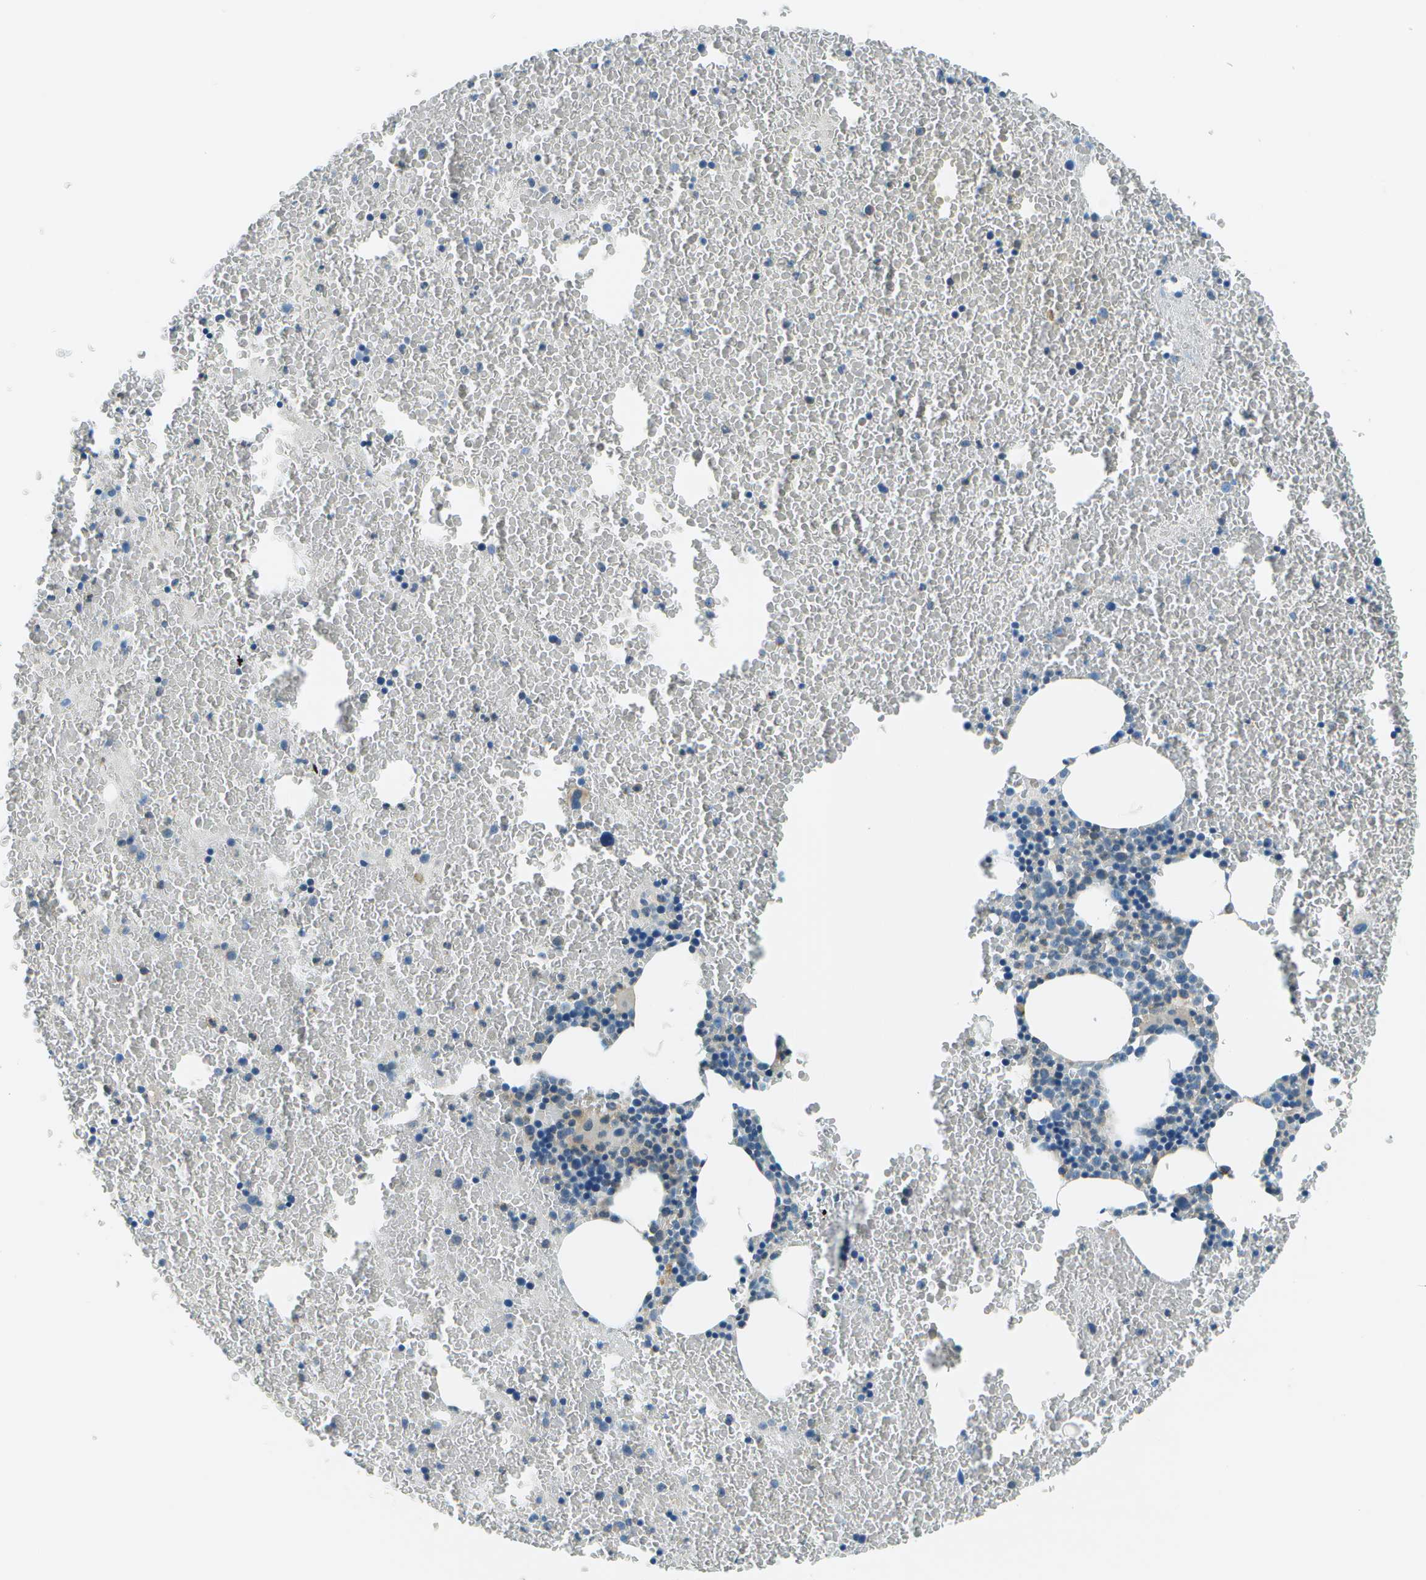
{"staining": {"intensity": "weak", "quantity": "<25%", "location": "cytoplasmic/membranous"}, "tissue": "bone marrow", "cell_type": "Hematopoietic cells", "image_type": "normal", "snomed": [{"axis": "morphology", "description": "Normal tissue, NOS"}, {"axis": "morphology", "description": "Inflammation, NOS"}, {"axis": "topography", "description": "Bone marrow"}], "caption": "A high-resolution photomicrograph shows IHC staining of unremarkable bone marrow, which exhibits no significant positivity in hematopoietic cells.", "gene": "TMEM51", "patient": {"sex": "male", "age": 47}}